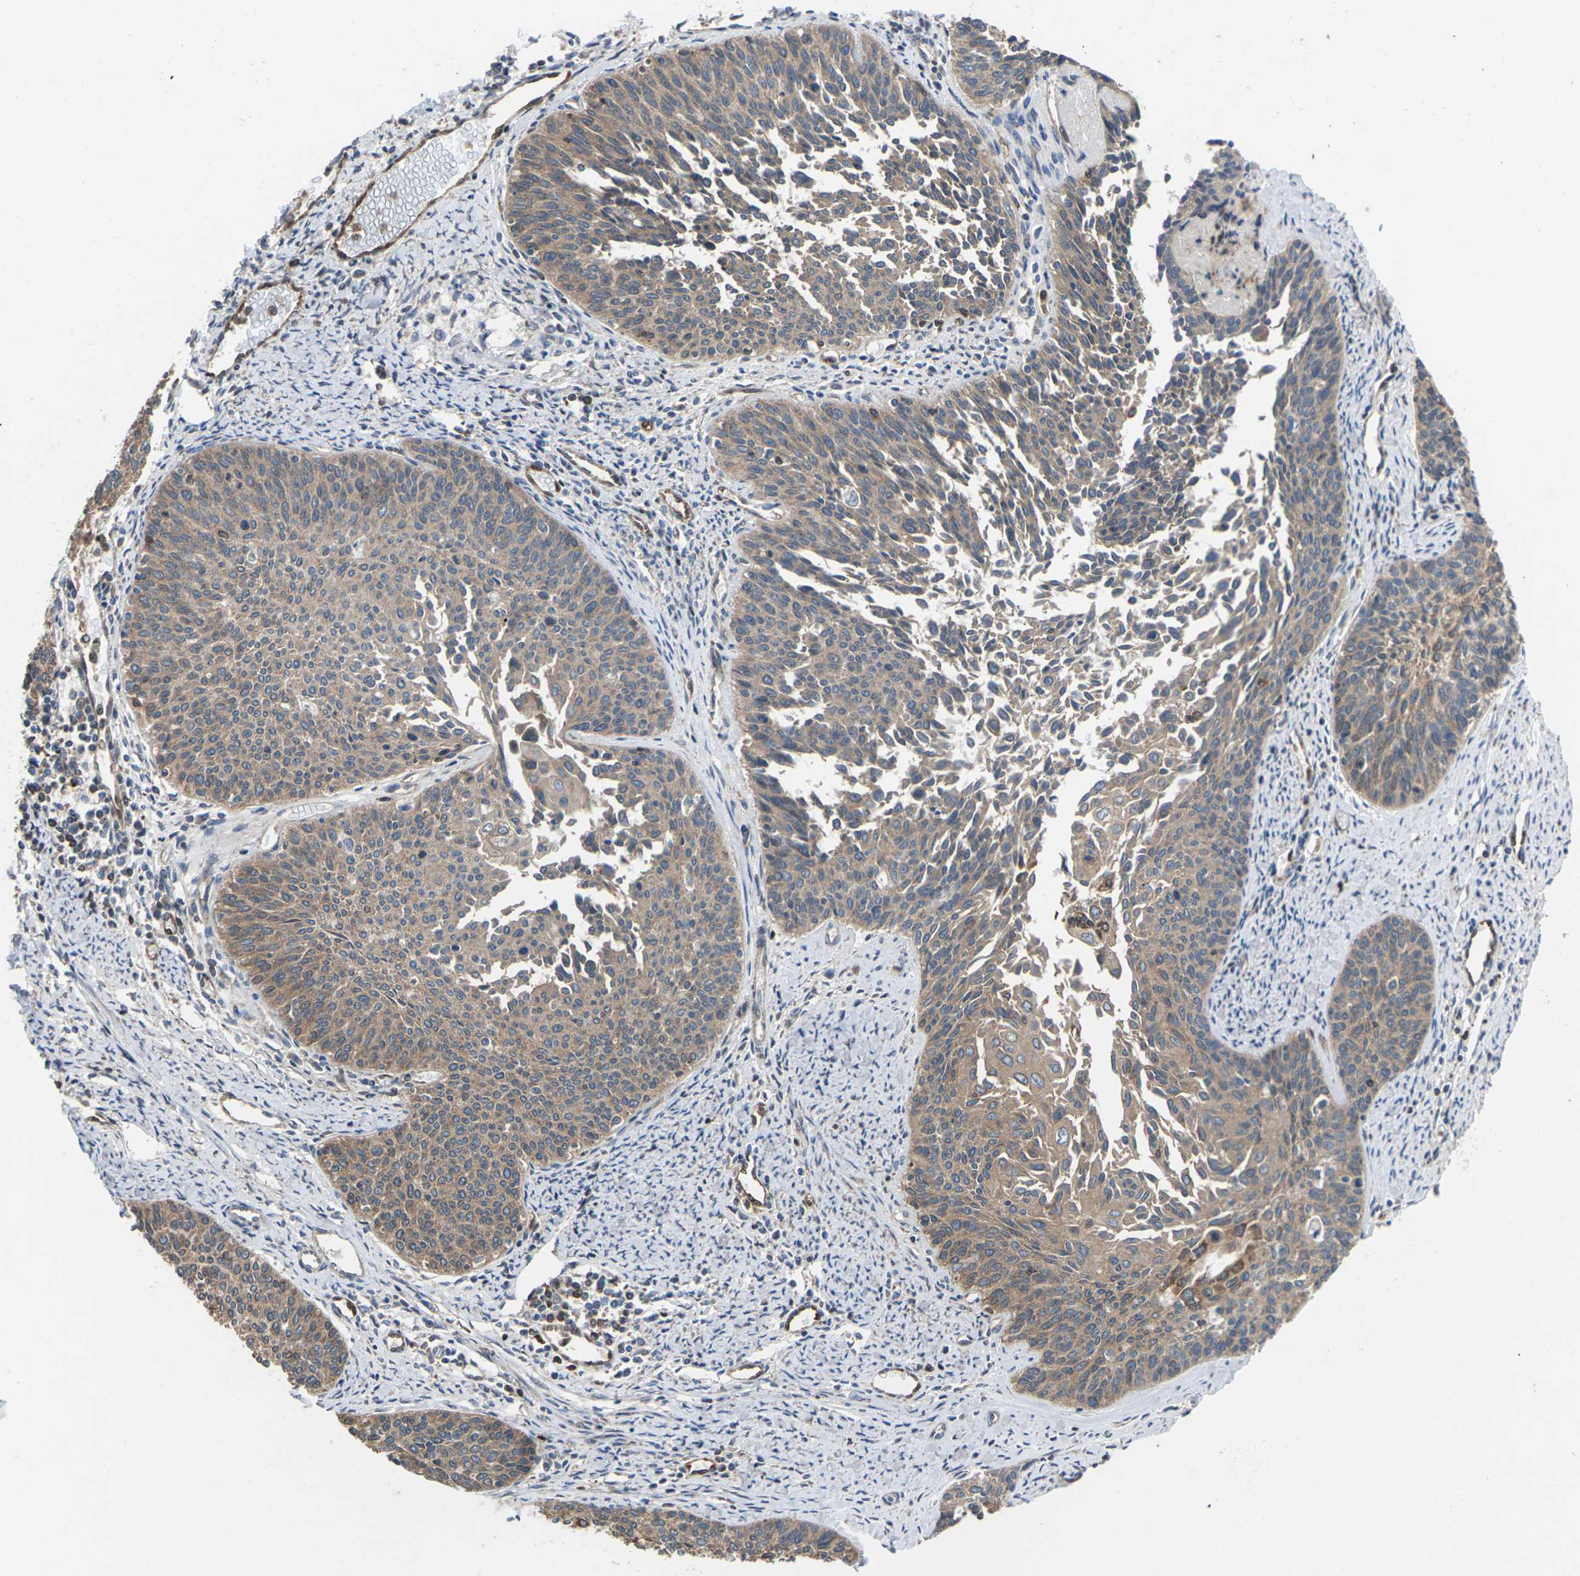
{"staining": {"intensity": "moderate", "quantity": ">75%", "location": "cytoplasmic/membranous"}, "tissue": "cervical cancer", "cell_type": "Tumor cells", "image_type": "cancer", "snomed": [{"axis": "morphology", "description": "Squamous cell carcinoma, NOS"}, {"axis": "topography", "description": "Cervix"}], "caption": "Cervical cancer stained for a protein (brown) displays moderate cytoplasmic/membranous positive expression in about >75% of tumor cells.", "gene": "TIAM1", "patient": {"sex": "female", "age": 55}}